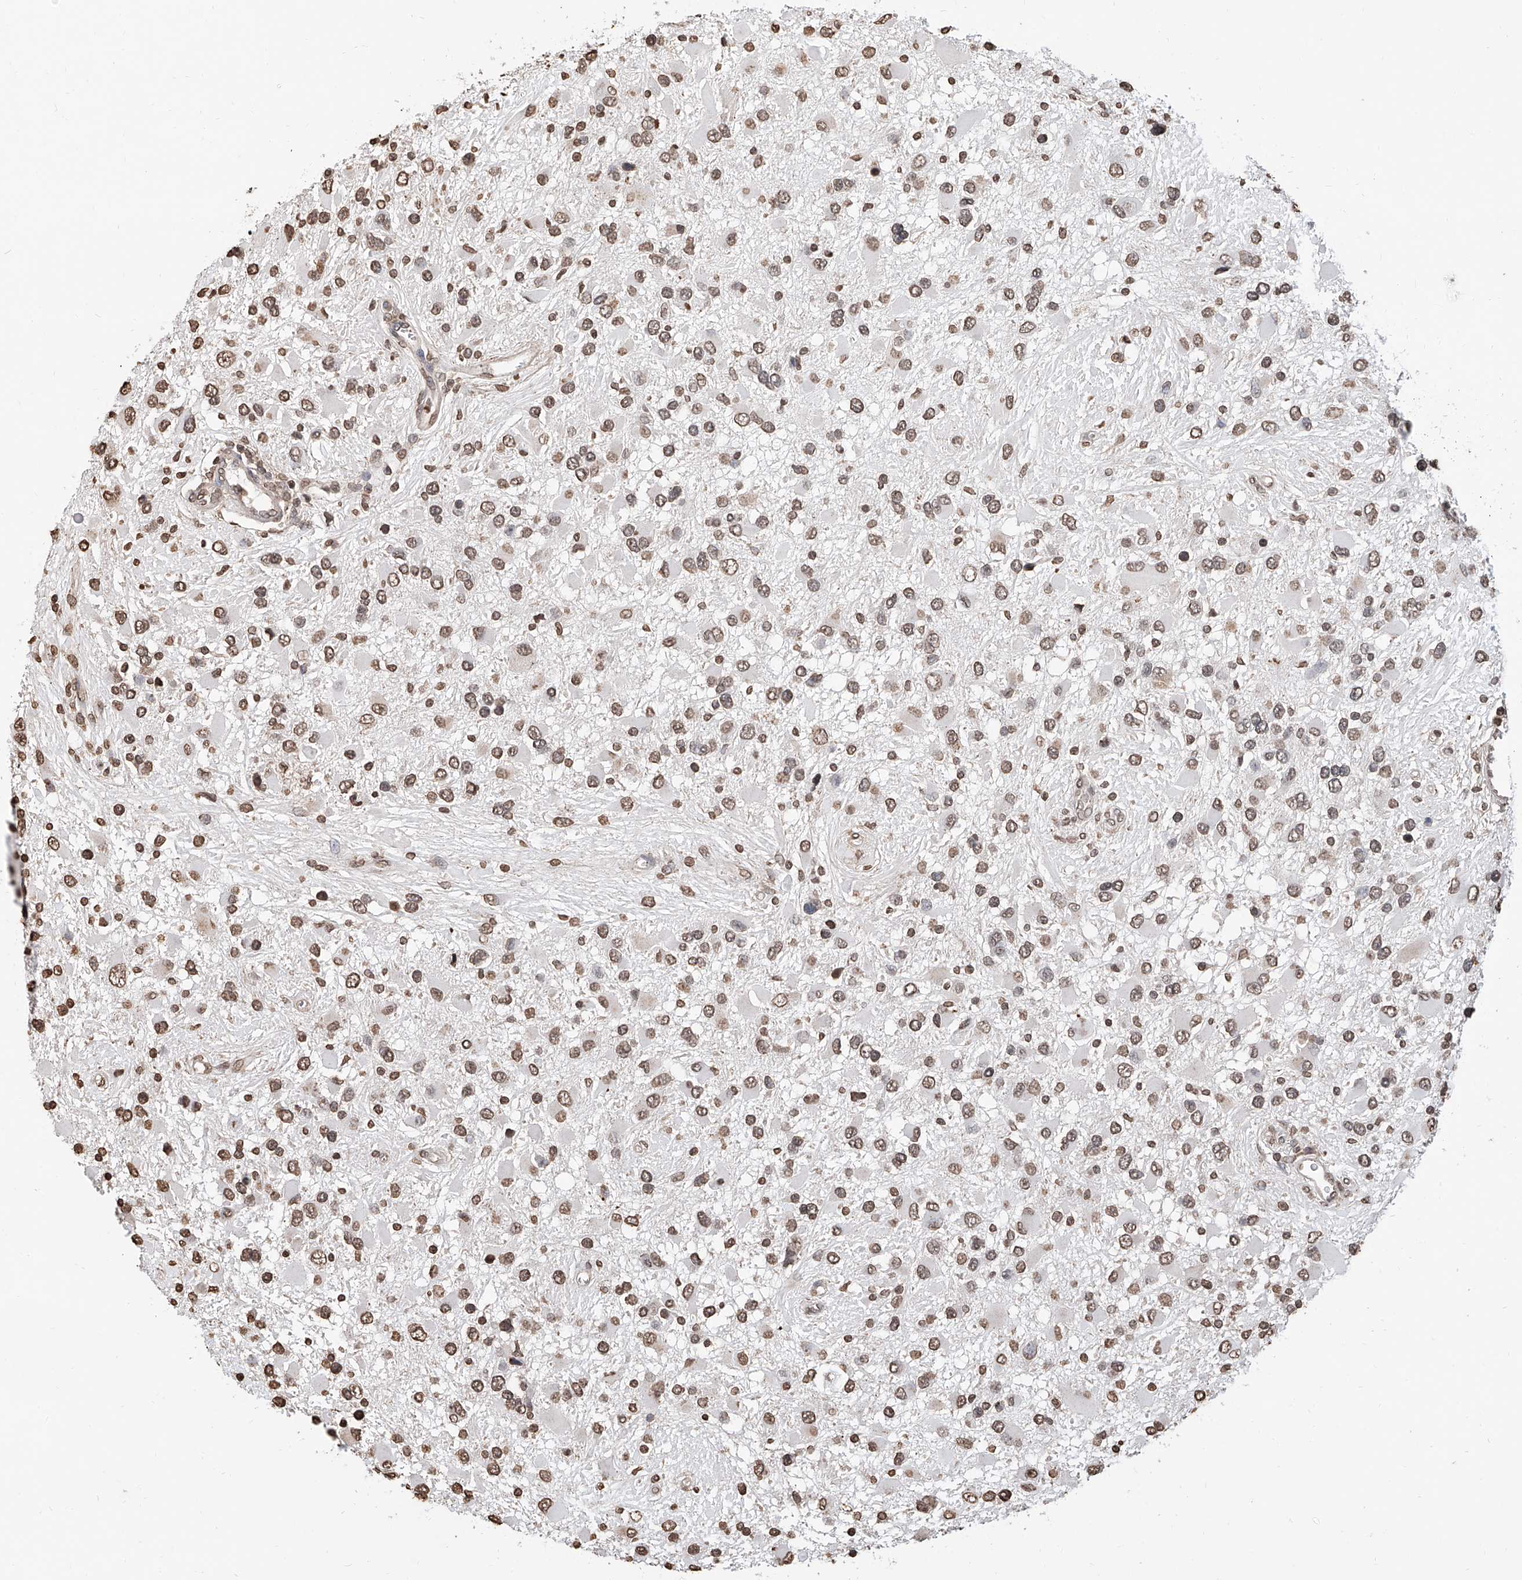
{"staining": {"intensity": "moderate", "quantity": ">75%", "location": "nuclear"}, "tissue": "glioma", "cell_type": "Tumor cells", "image_type": "cancer", "snomed": [{"axis": "morphology", "description": "Glioma, malignant, High grade"}, {"axis": "topography", "description": "Brain"}], "caption": "Brown immunohistochemical staining in malignant glioma (high-grade) demonstrates moderate nuclear expression in approximately >75% of tumor cells. (Stains: DAB in brown, nuclei in blue, Microscopy: brightfield microscopy at high magnification).", "gene": "RP9", "patient": {"sex": "male", "age": 53}}